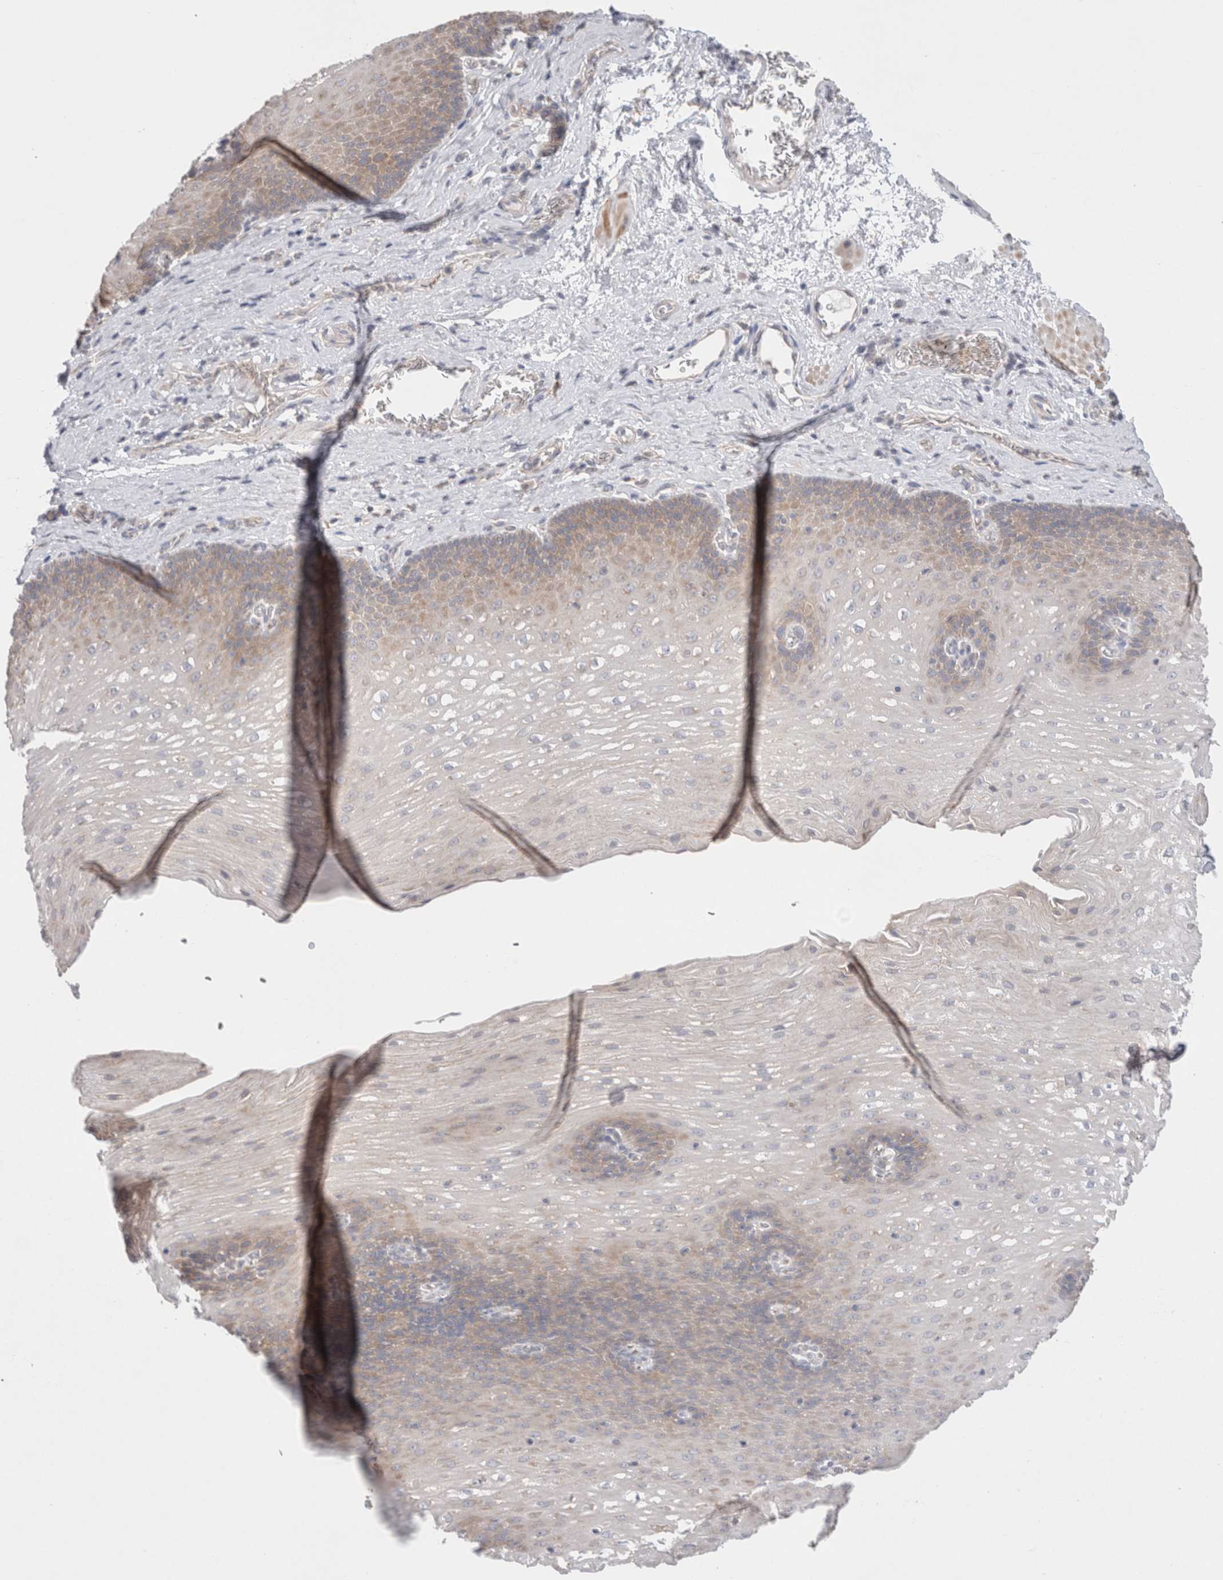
{"staining": {"intensity": "moderate", "quantity": "<25%", "location": "cytoplasmic/membranous"}, "tissue": "esophagus", "cell_type": "Squamous epithelial cells", "image_type": "normal", "snomed": [{"axis": "morphology", "description": "Normal tissue, NOS"}, {"axis": "topography", "description": "Esophagus"}], "caption": "Immunohistochemistry micrograph of normal esophagus stained for a protein (brown), which displays low levels of moderate cytoplasmic/membranous expression in approximately <25% of squamous epithelial cells.", "gene": "NDOR1", "patient": {"sex": "male", "age": 48}}